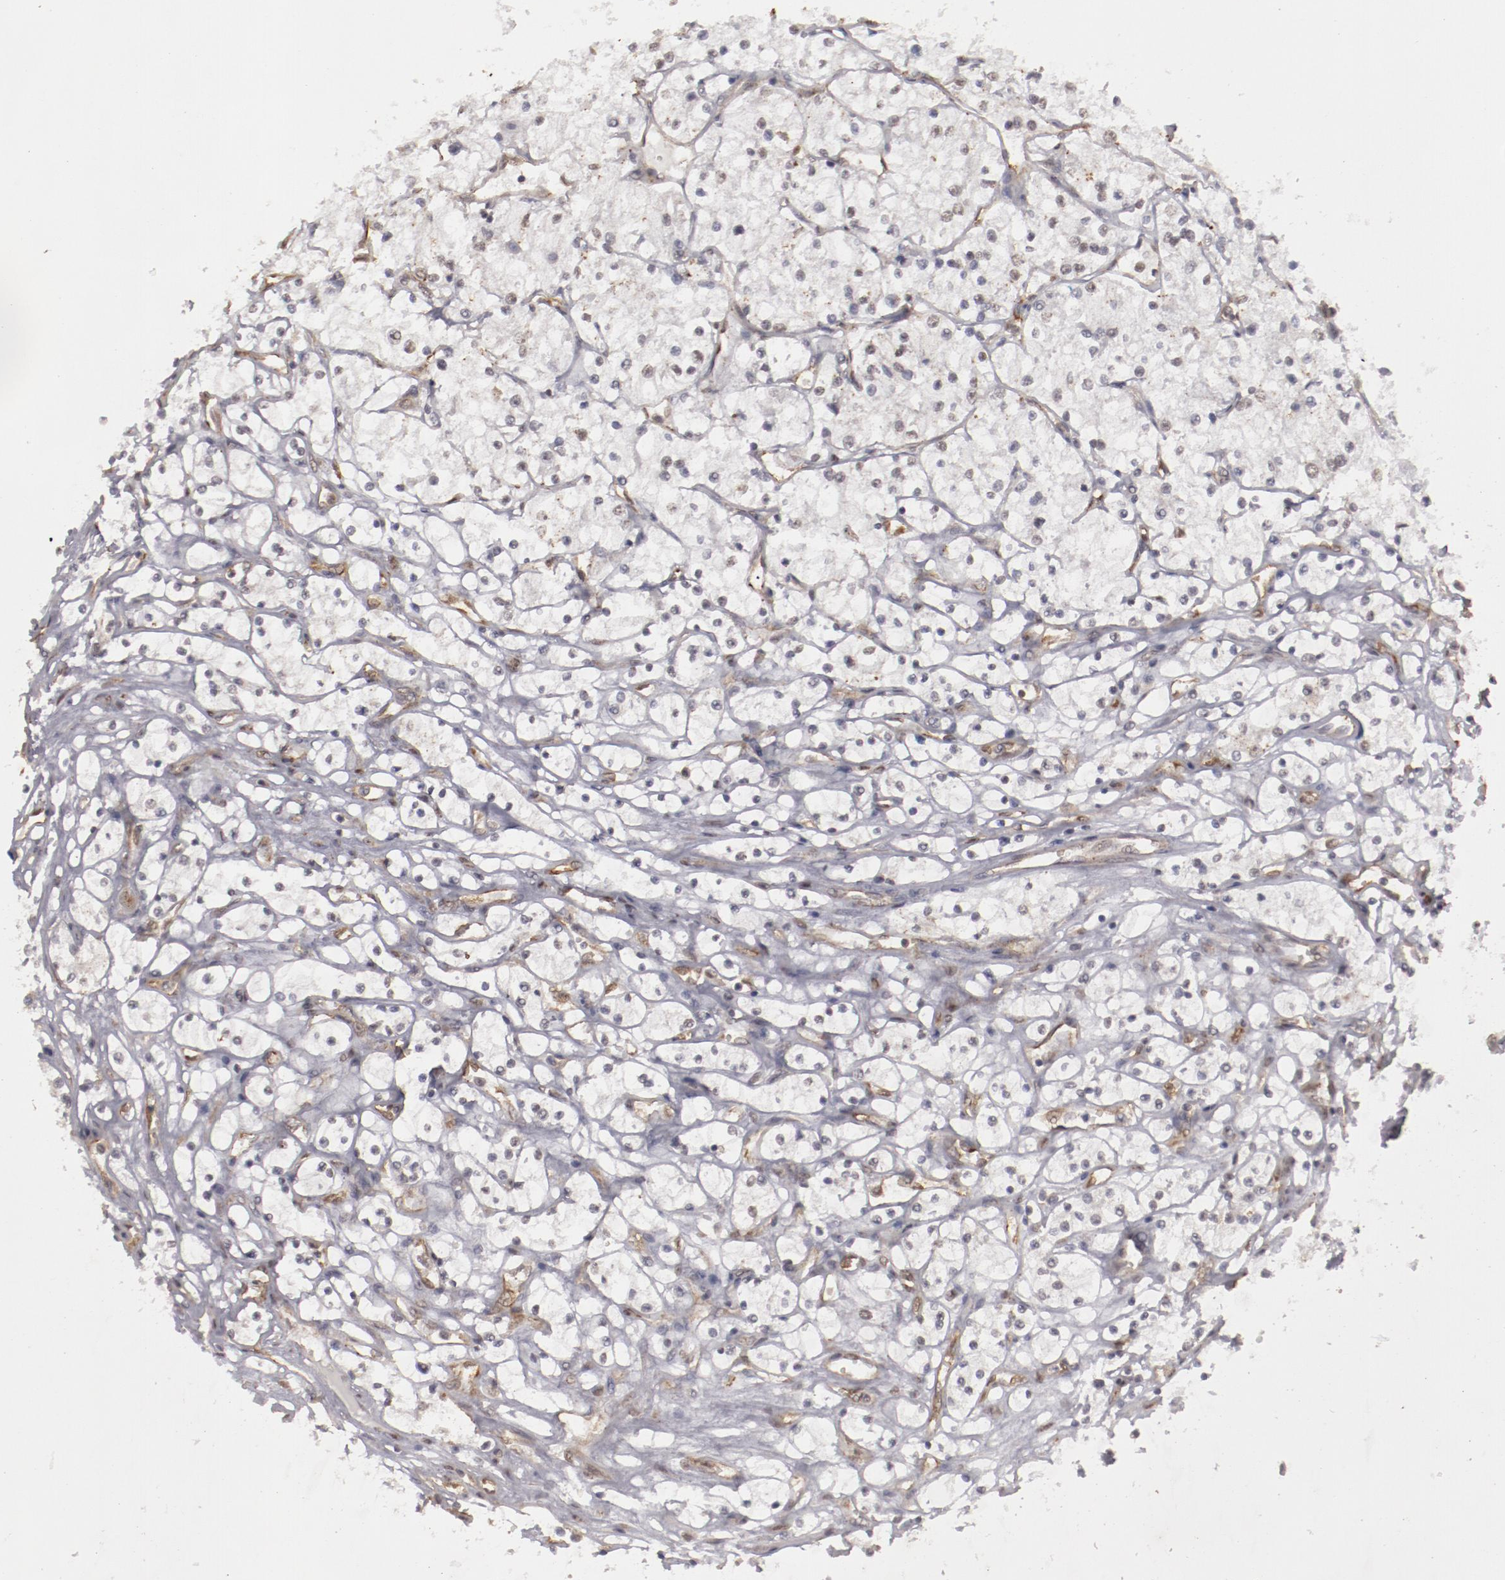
{"staining": {"intensity": "negative", "quantity": "none", "location": "none"}, "tissue": "renal cancer", "cell_type": "Tumor cells", "image_type": "cancer", "snomed": [{"axis": "morphology", "description": "Adenocarcinoma, NOS"}, {"axis": "topography", "description": "Kidney"}], "caption": "Adenocarcinoma (renal) stained for a protein using immunohistochemistry displays no staining tumor cells.", "gene": "LEF1", "patient": {"sex": "male", "age": 61}}